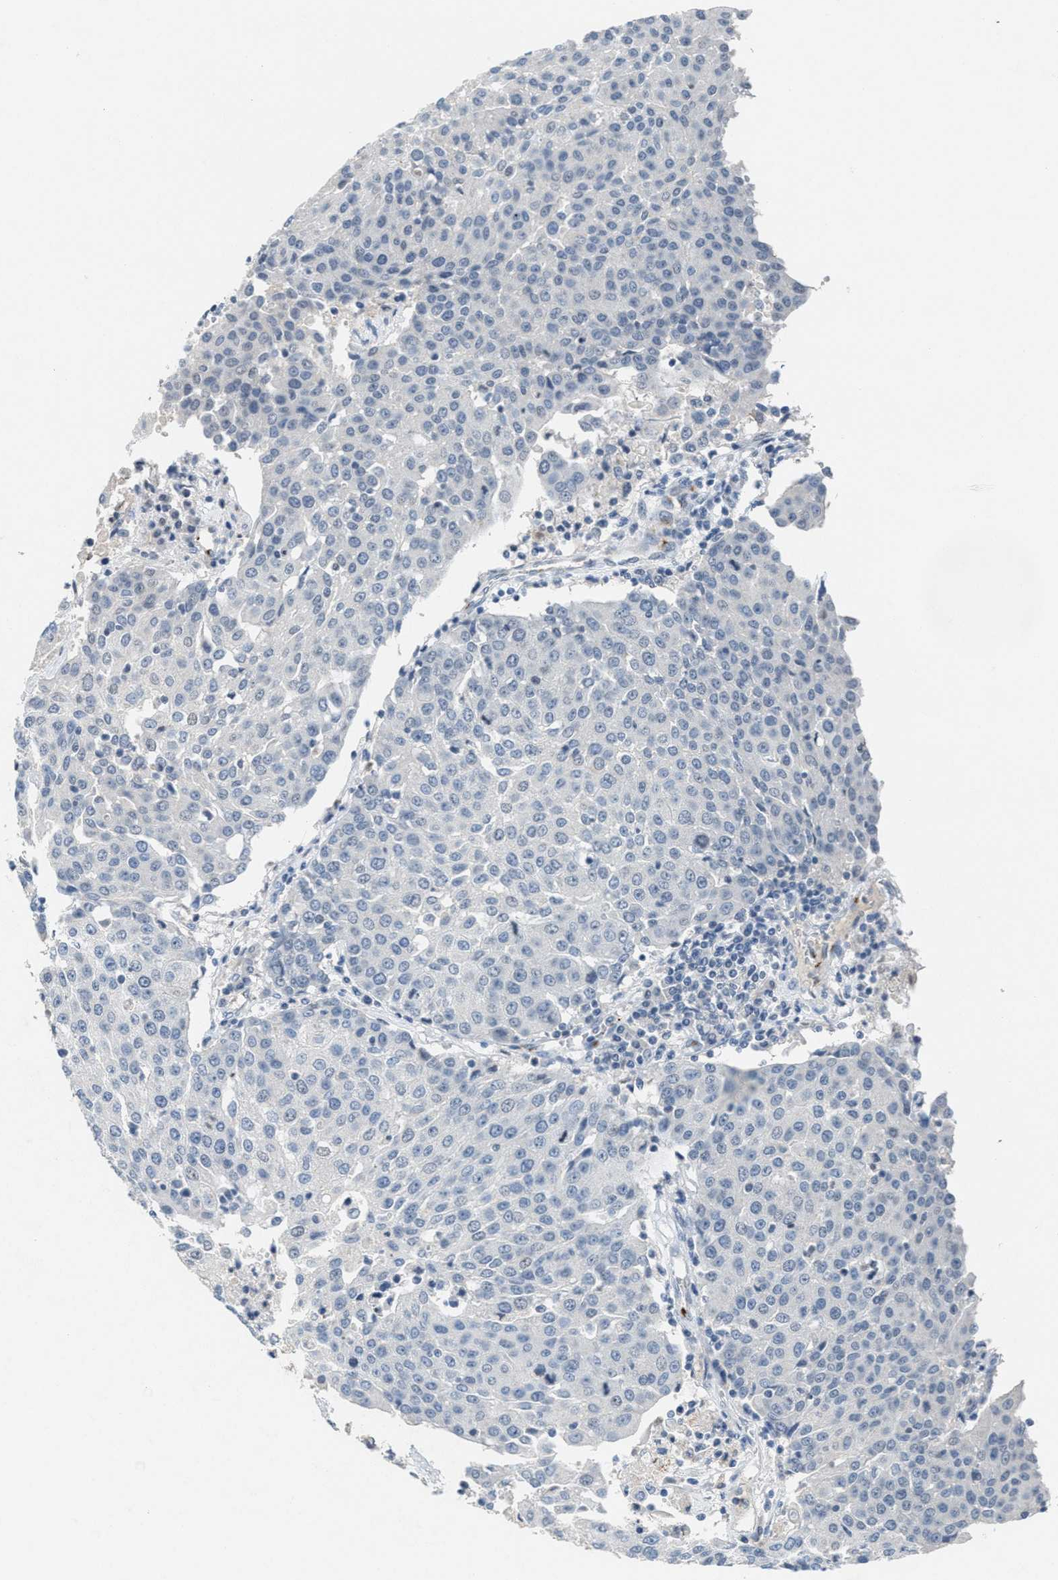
{"staining": {"intensity": "negative", "quantity": "none", "location": "none"}, "tissue": "urothelial cancer", "cell_type": "Tumor cells", "image_type": "cancer", "snomed": [{"axis": "morphology", "description": "Urothelial carcinoma, High grade"}, {"axis": "topography", "description": "Urinary bladder"}], "caption": "Tumor cells show no significant protein staining in high-grade urothelial carcinoma. (Immunohistochemistry (ihc), brightfield microscopy, high magnification).", "gene": "SLC5A5", "patient": {"sex": "female", "age": 85}}